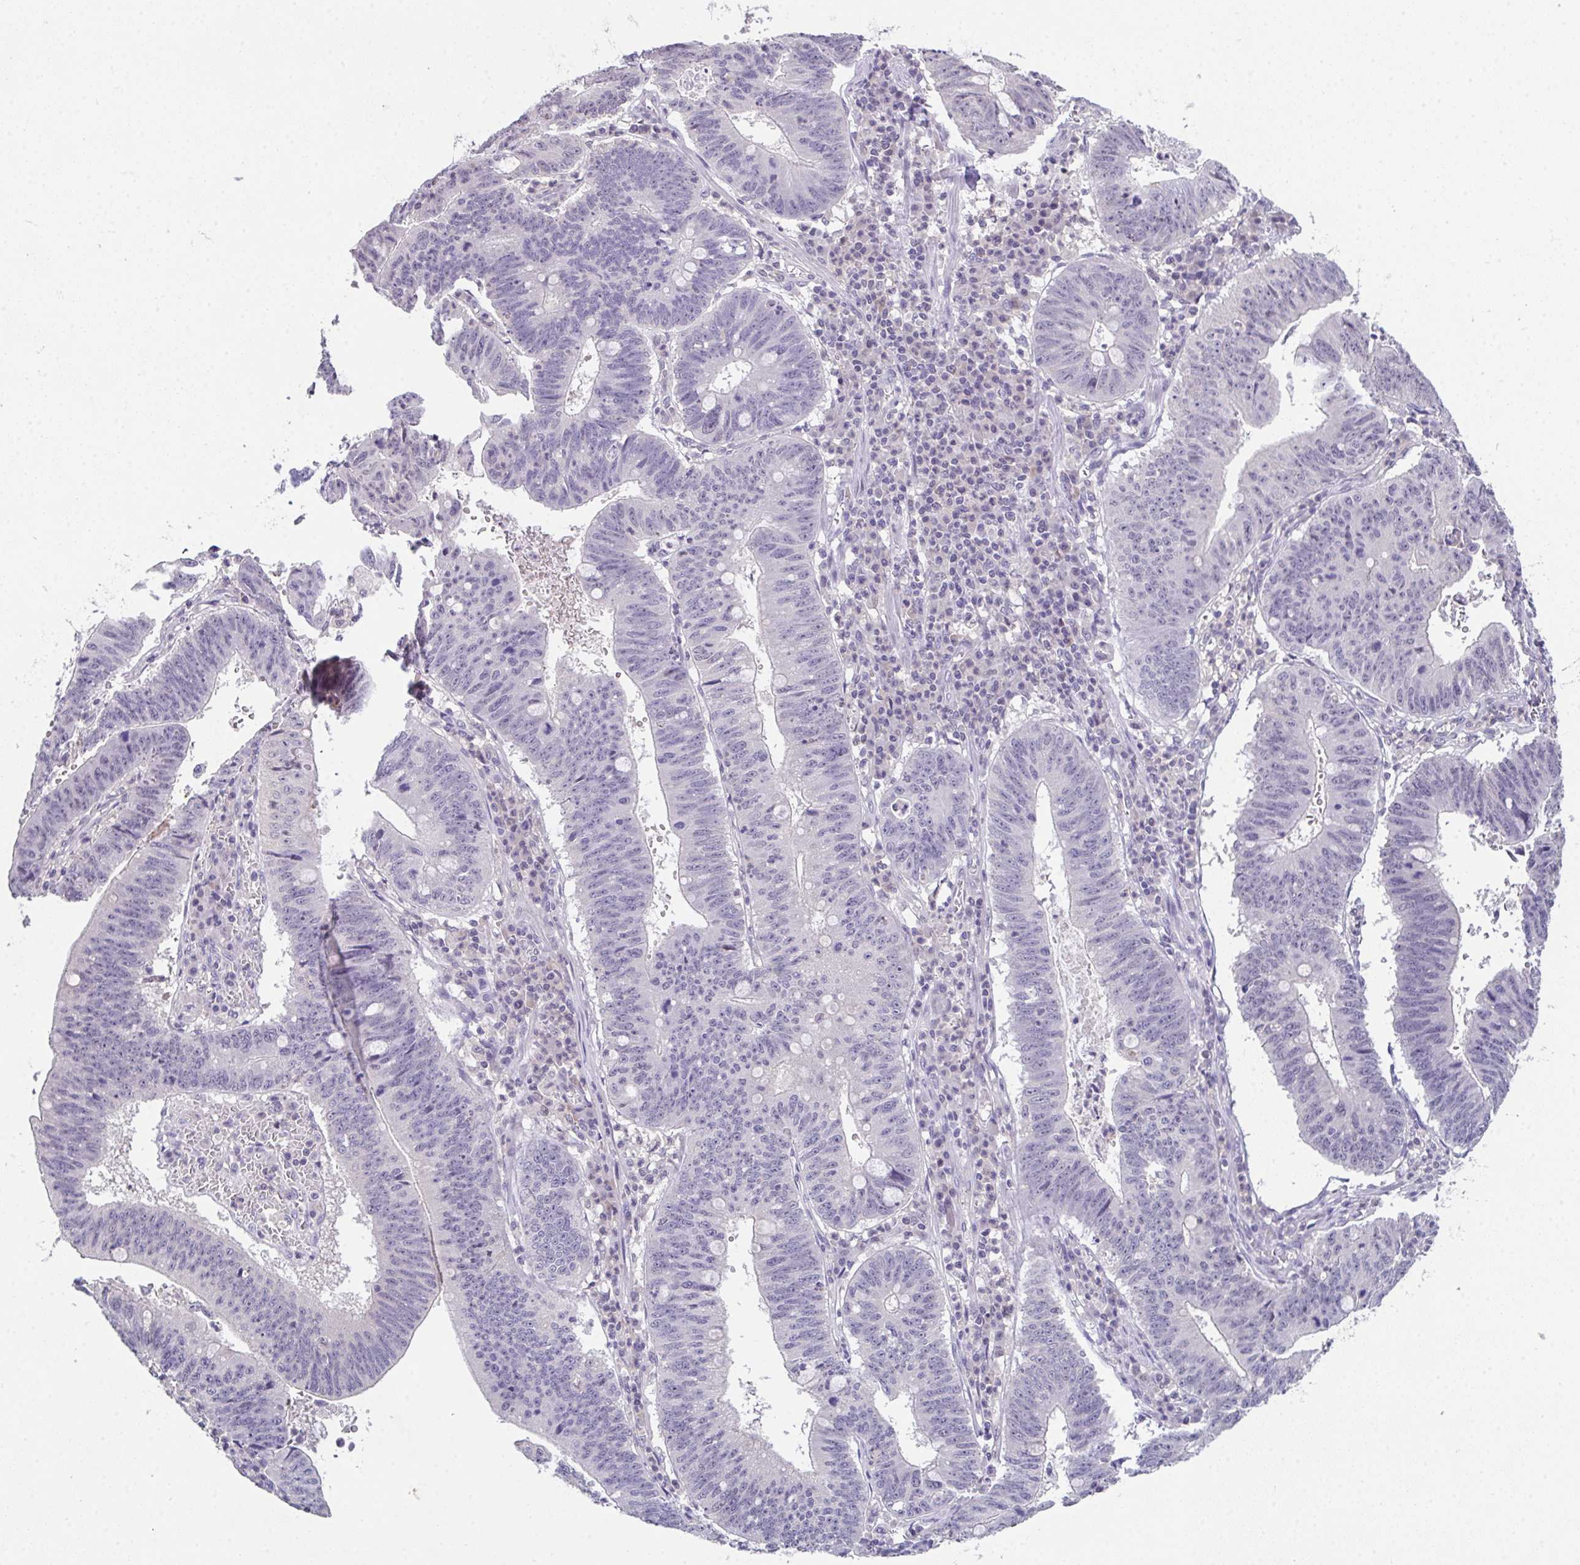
{"staining": {"intensity": "negative", "quantity": "none", "location": "none"}, "tissue": "stomach cancer", "cell_type": "Tumor cells", "image_type": "cancer", "snomed": [{"axis": "morphology", "description": "Adenocarcinoma, NOS"}, {"axis": "topography", "description": "Stomach"}], "caption": "Adenocarcinoma (stomach) was stained to show a protein in brown. There is no significant expression in tumor cells.", "gene": "GLTPD2", "patient": {"sex": "male", "age": 59}}